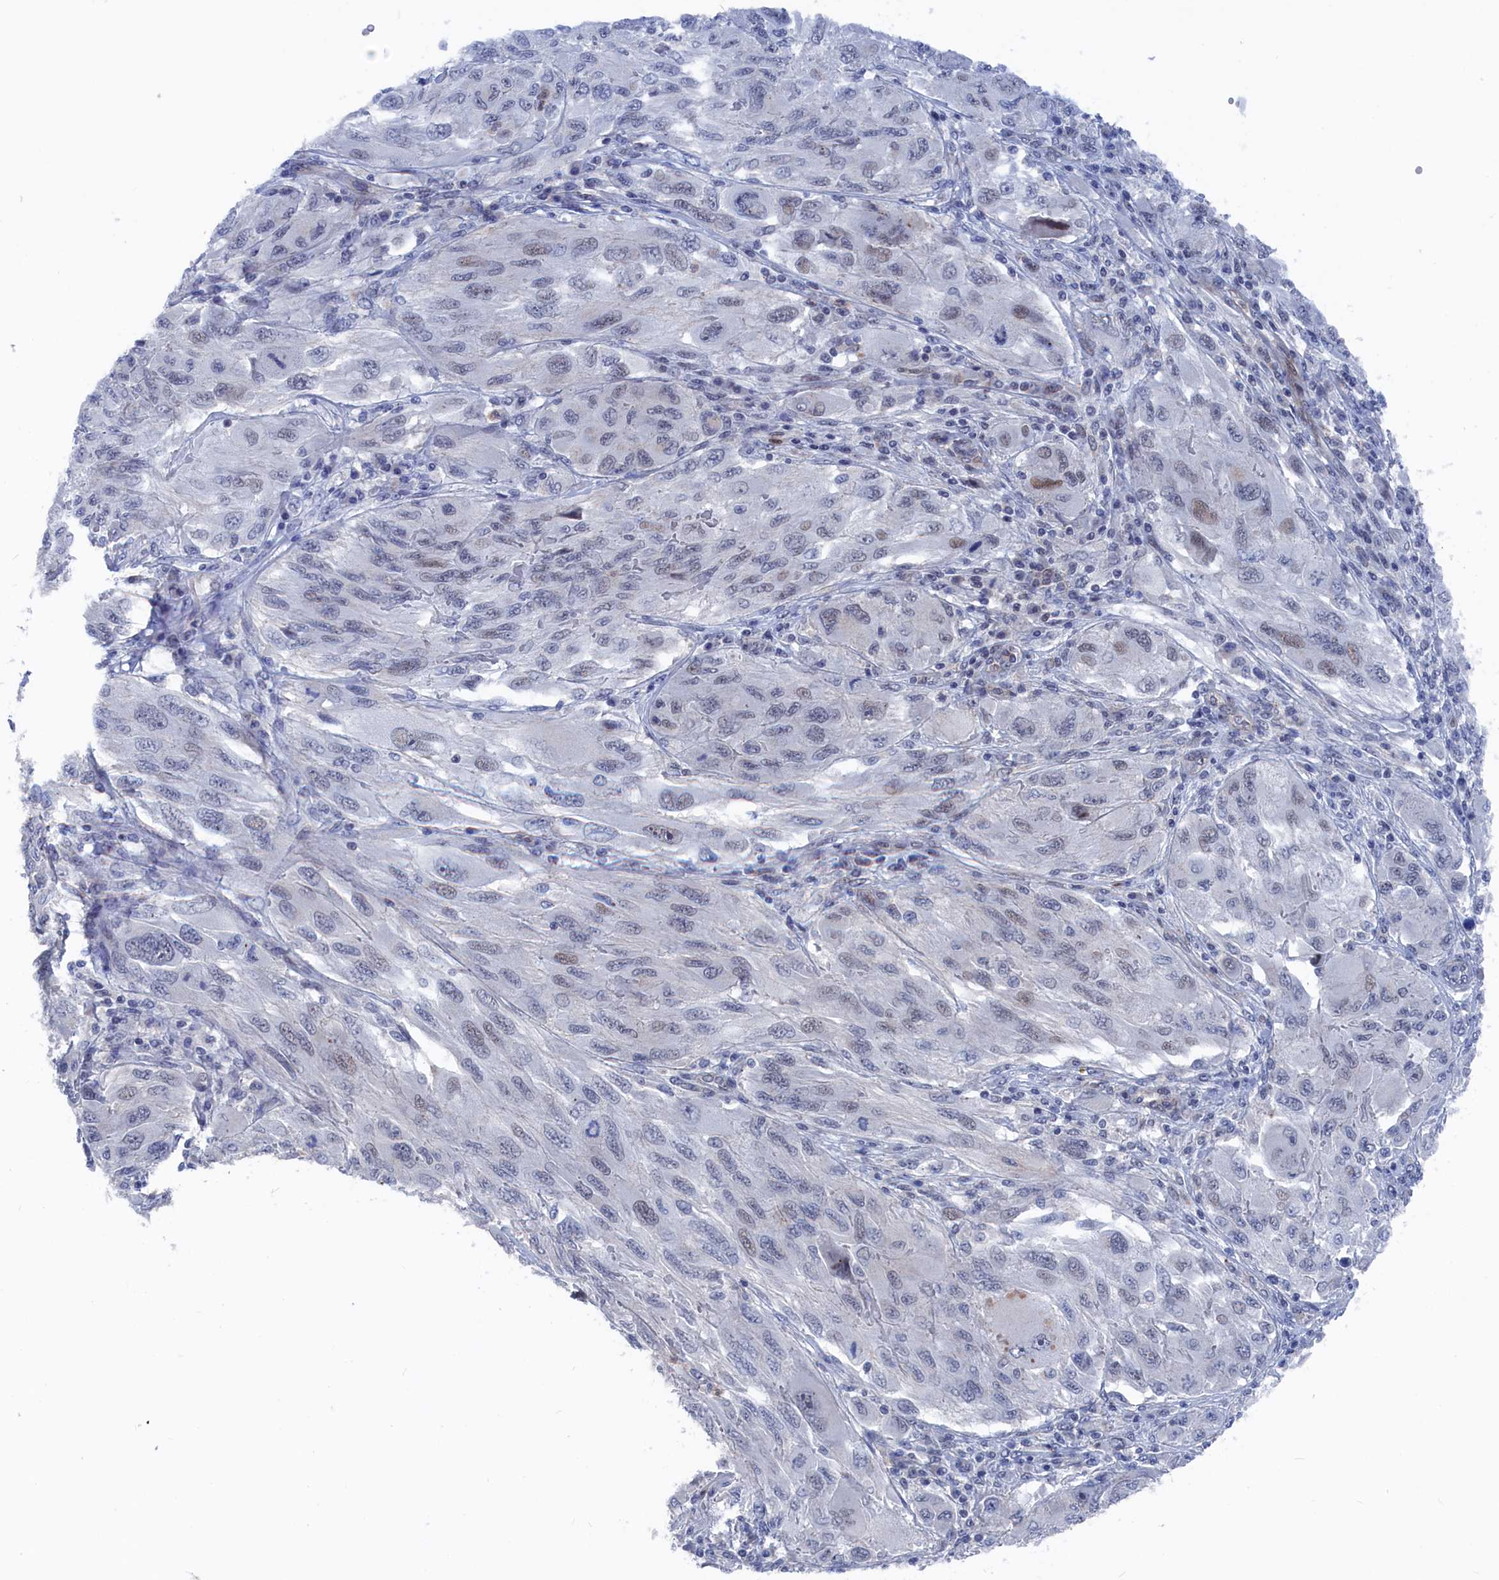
{"staining": {"intensity": "negative", "quantity": "none", "location": "none"}, "tissue": "melanoma", "cell_type": "Tumor cells", "image_type": "cancer", "snomed": [{"axis": "morphology", "description": "Malignant melanoma, NOS"}, {"axis": "topography", "description": "Skin"}], "caption": "Micrograph shows no protein staining in tumor cells of malignant melanoma tissue.", "gene": "MARCHF3", "patient": {"sex": "female", "age": 91}}